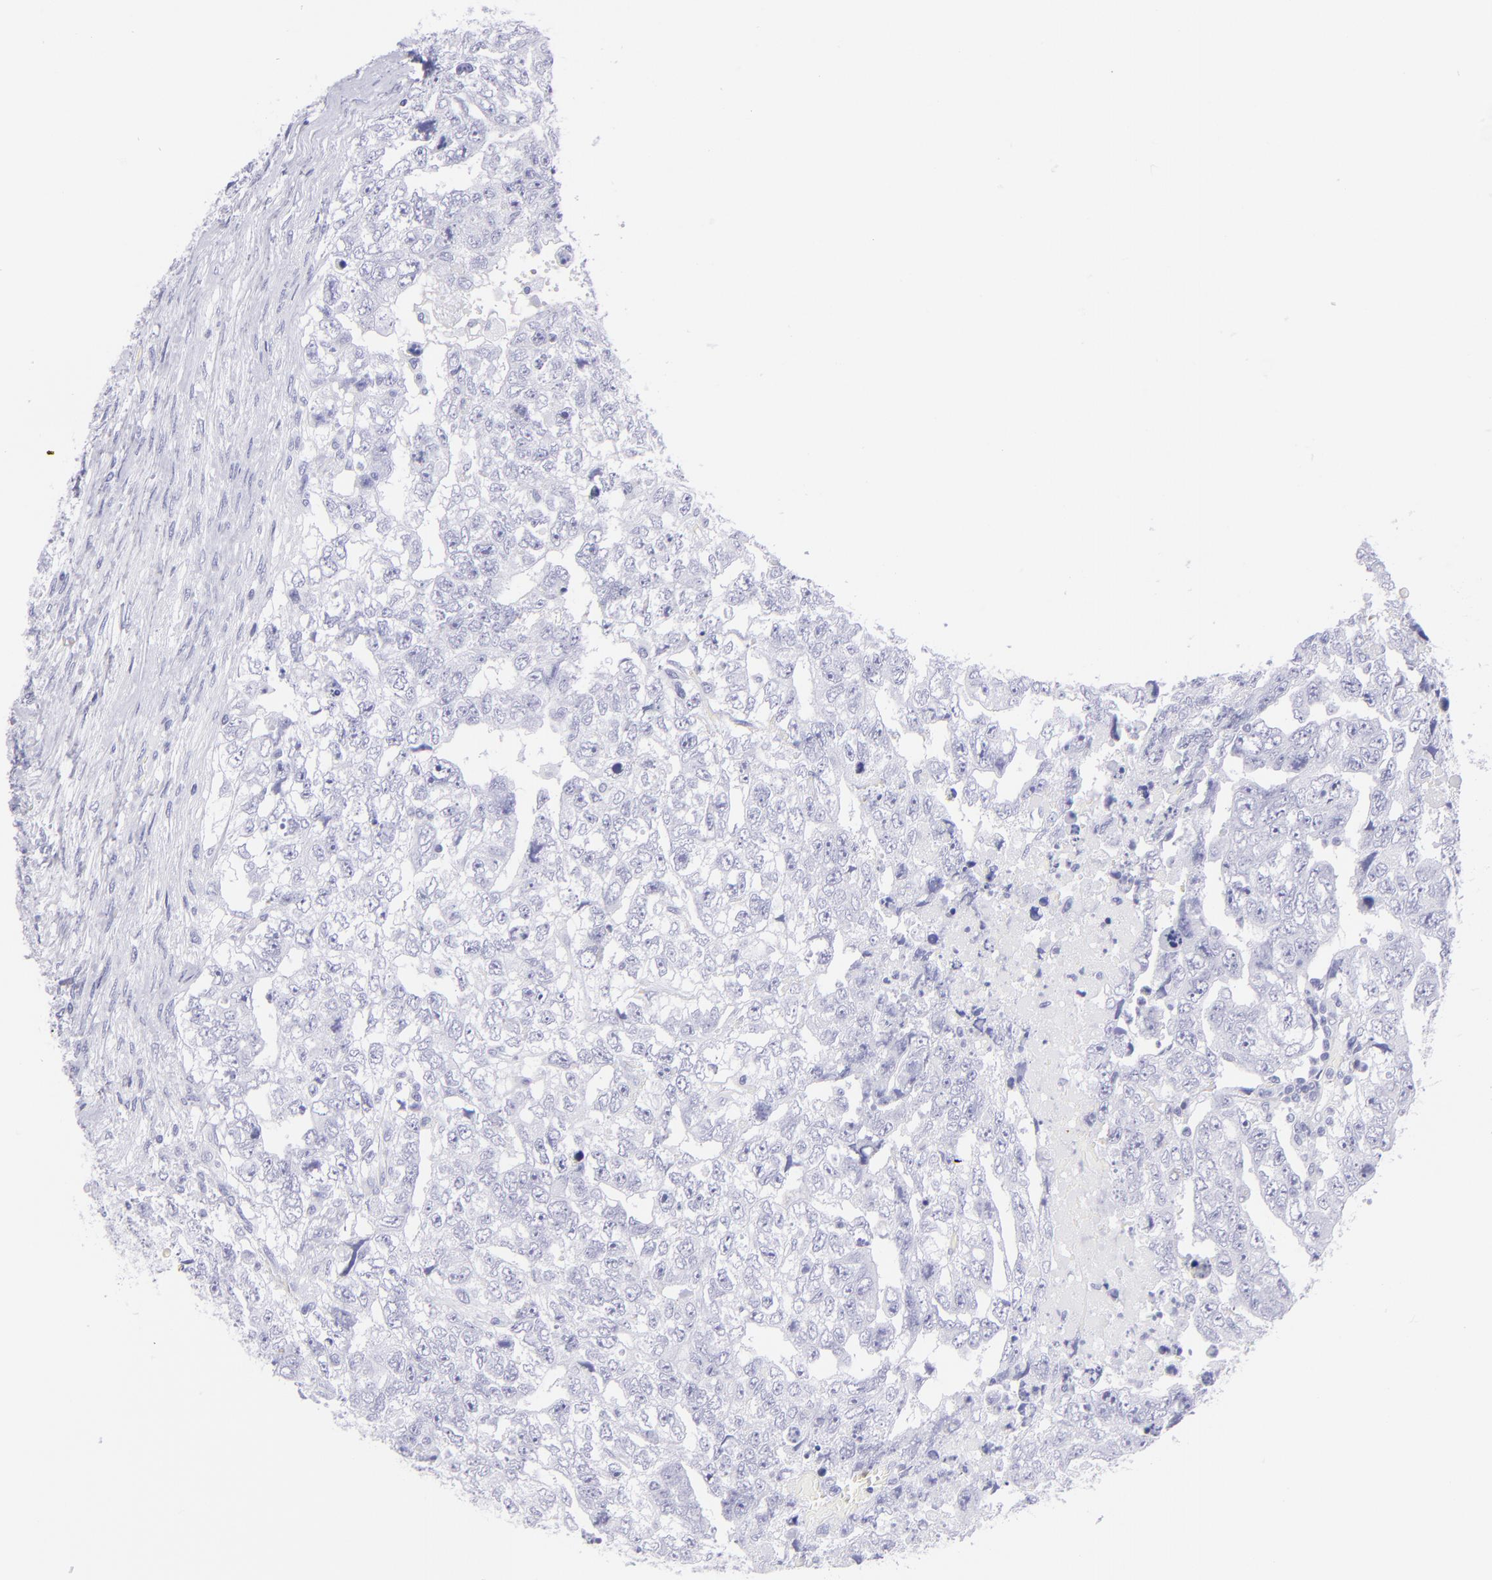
{"staining": {"intensity": "negative", "quantity": "none", "location": "none"}, "tissue": "testis cancer", "cell_type": "Tumor cells", "image_type": "cancer", "snomed": [{"axis": "morphology", "description": "Carcinoma, Embryonal, NOS"}, {"axis": "topography", "description": "Testis"}], "caption": "Image shows no protein positivity in tumor cells of testis cancer tissue.", "gene": "CNP", "patient": {"sex": "male", "age": 36}}